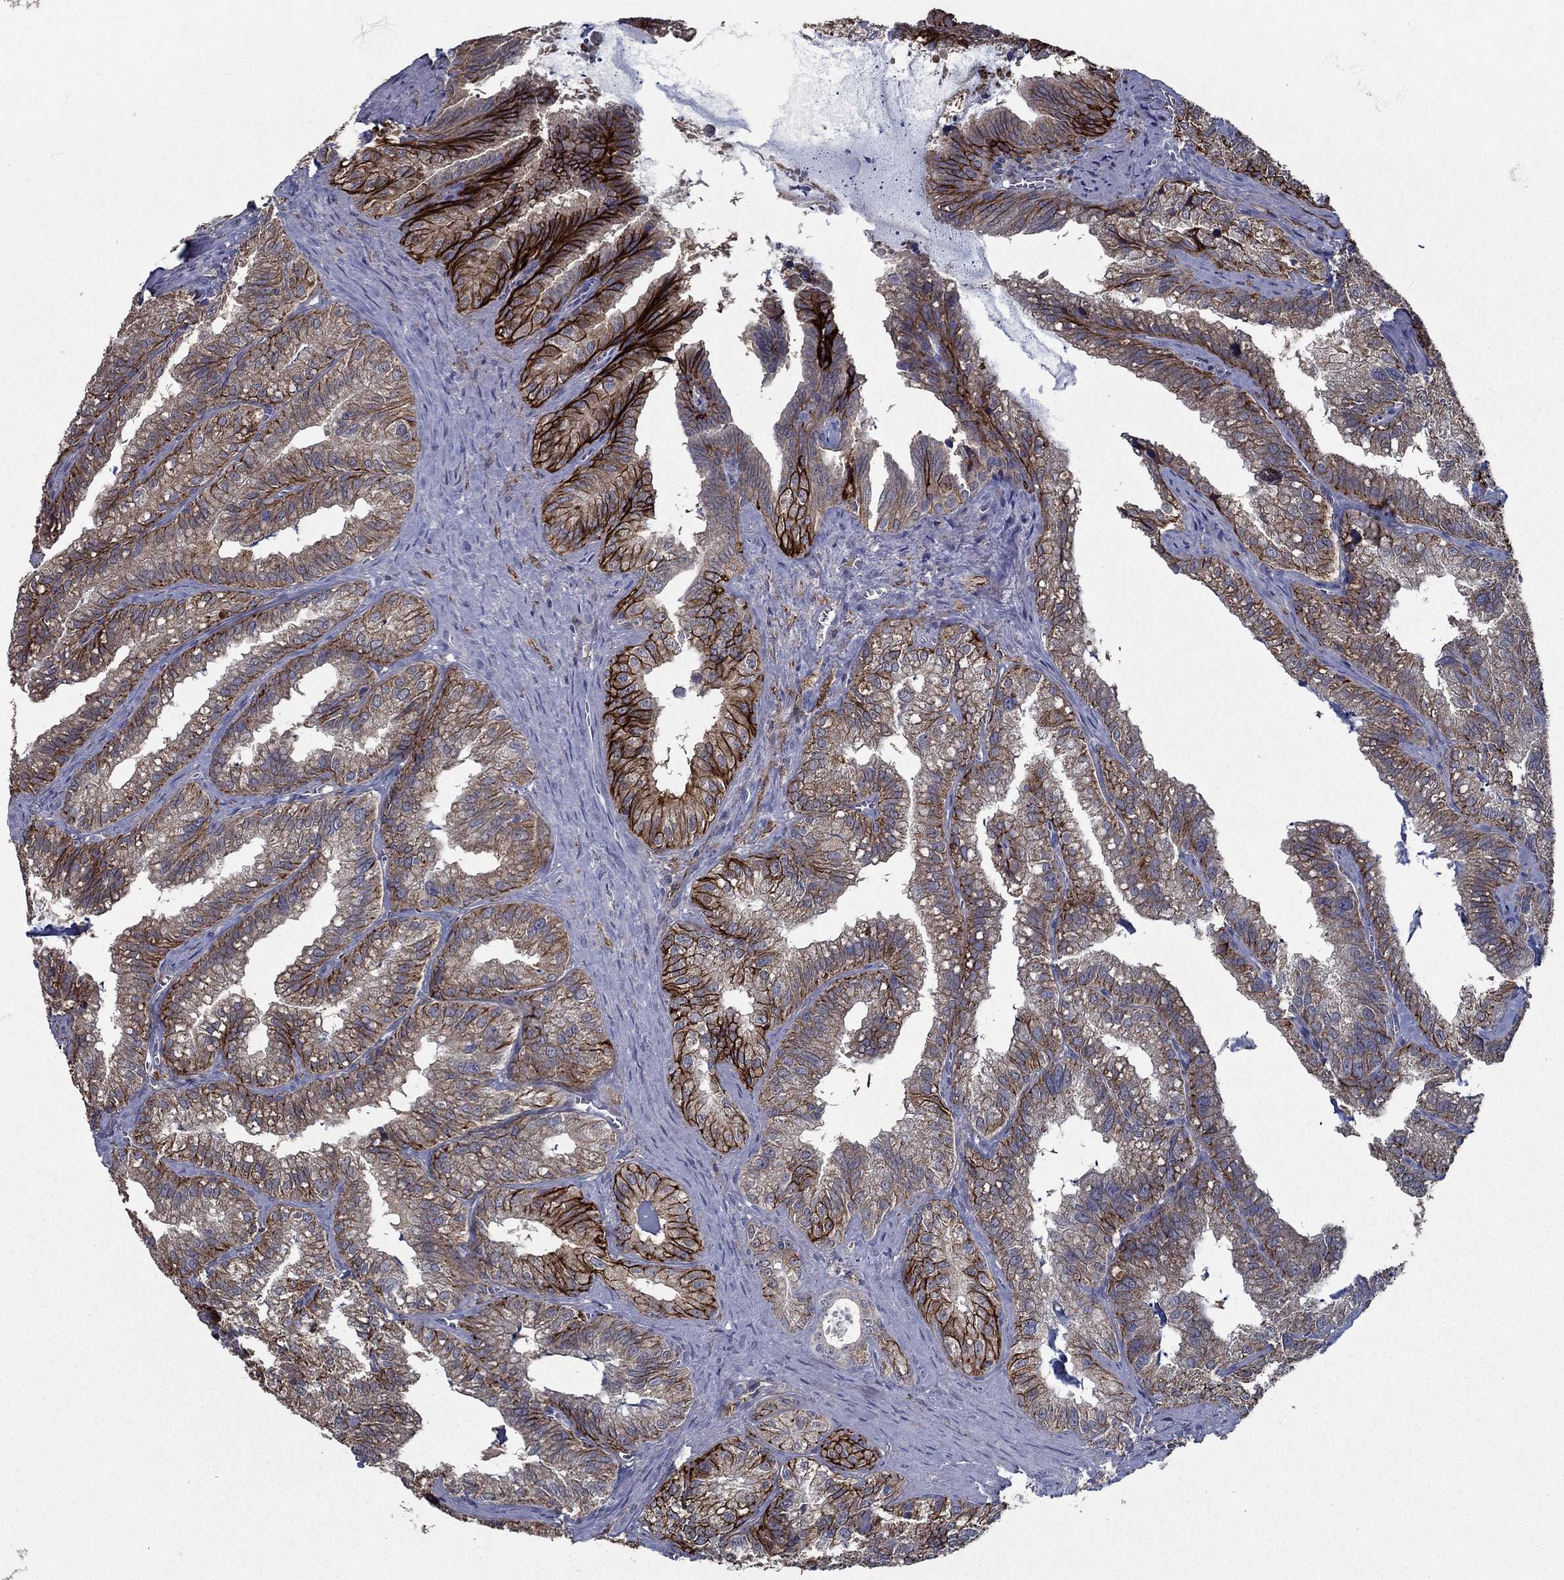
{"staining": {"intensity": "strong", "quantity": "<25%", "location": "cytoplasmic/membranous"}, "tissue": "seminal vesicle", "cell_type": "Glandular cells", "image_type": "normal", "snomed": [{"axis": "morphology", "description": "Normal tissue, NOS"}, {"axis": "topography", "description": "Seminal veicle"}], "caption": "This image displays immunohistochemistry (IHC) staining of benign seminal vesicle, with medium strong cytoplasmic/membranous positivity in approximately <25% of glandular cells.", "gene": "SLC44A1", "patient": {"sex": "male", "age": 57}}